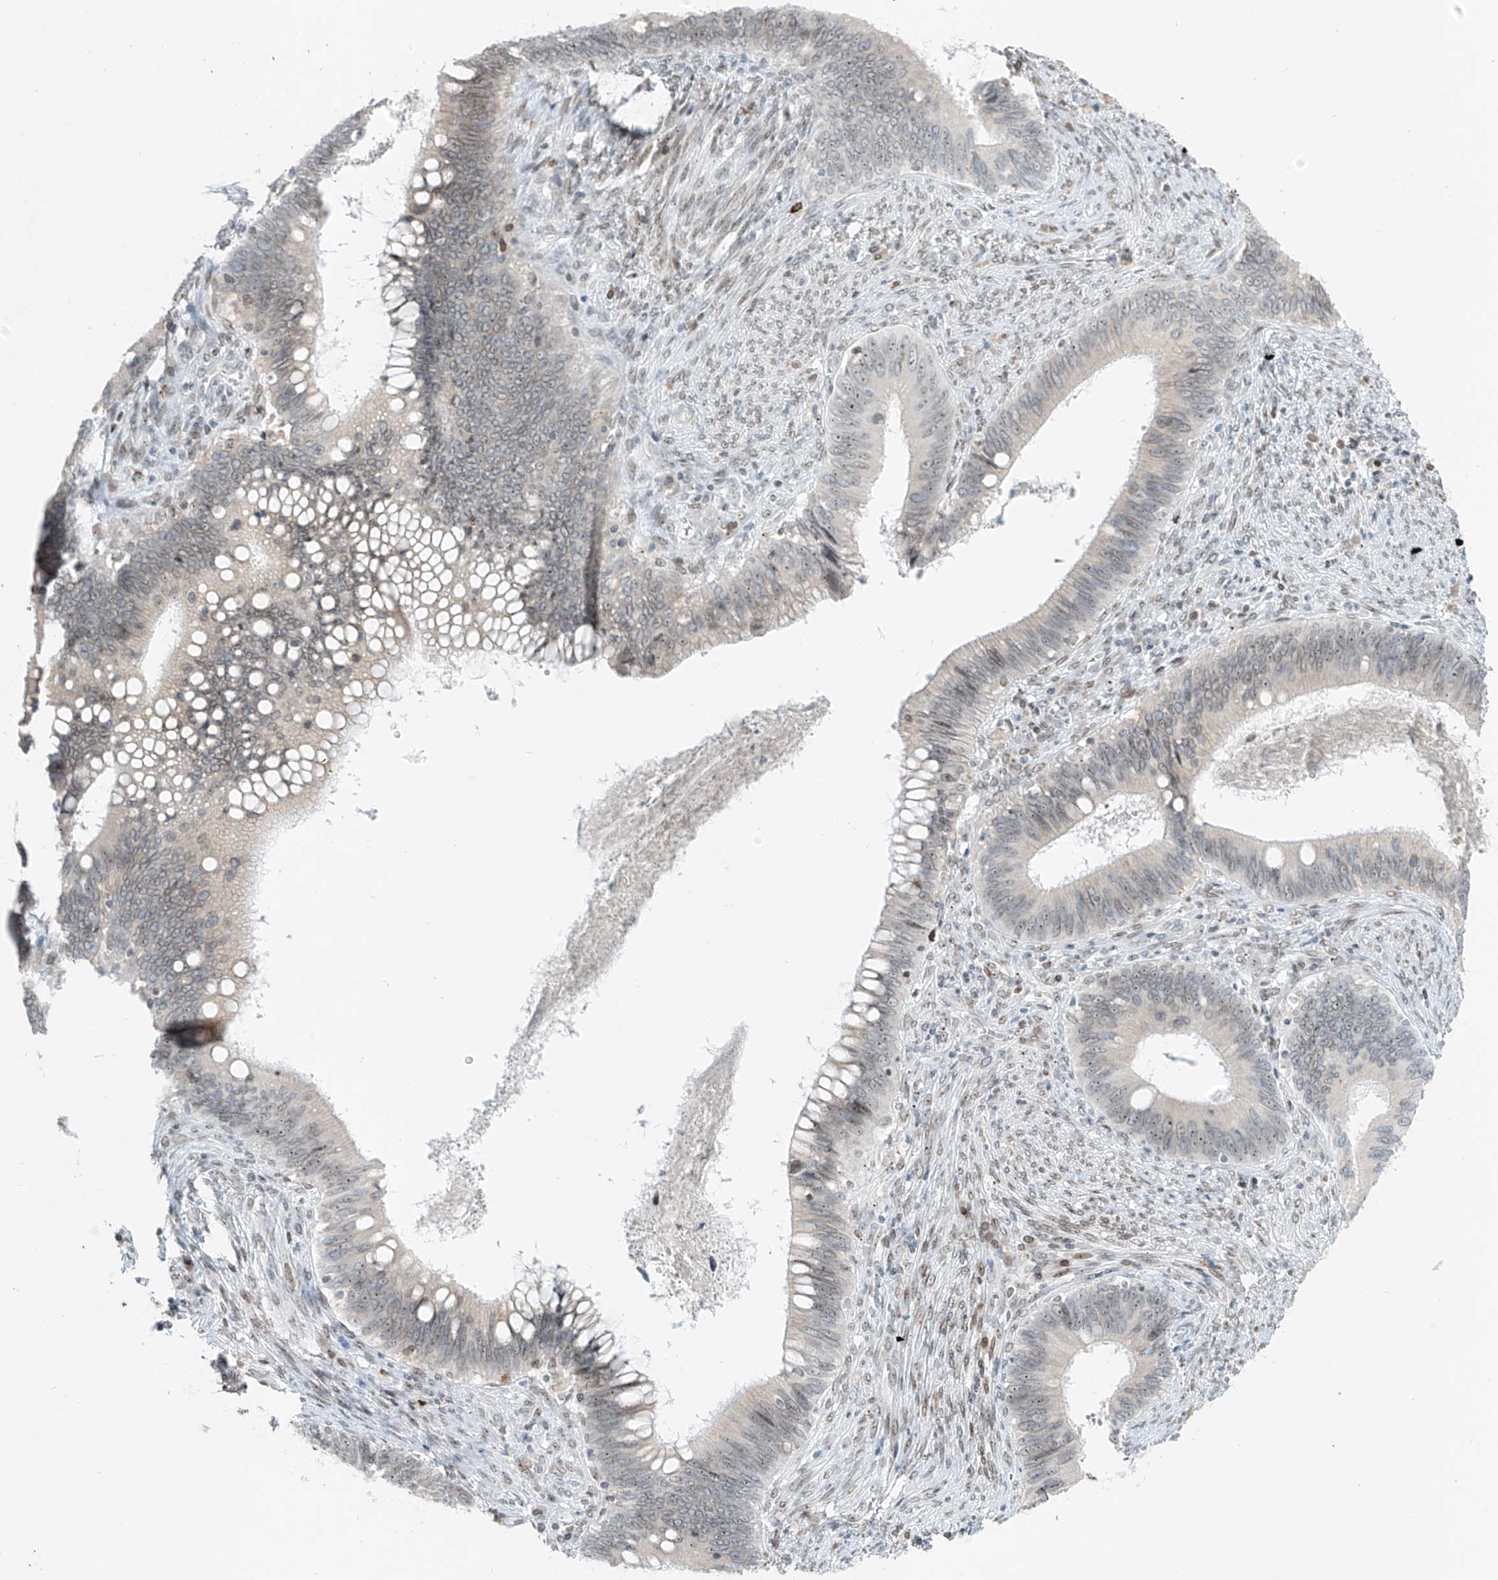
{"staining": {"intensity": "weak", "quantity": "25%-75%", "location": "cytoplasmic/membranous,nuclear"}, "tissue": "cervical cancer", "cell_type": "Tumor cells", "image_type": "cancer", "snomed": [{"axis": "morphology", "description": "Adenocarcinoma, NOS"}, {"axis": "topography", "description": "Cervix"}], "caption": "This is an image of immunohistochemistry (IHC) staining of adenocarcinoma (cervical), which shows weak positivity in the cytoplasmic/membranous and nuclear of tumor cells.", "gene": "SAMD15", "patient": {"sex": "female", "age": 42}}